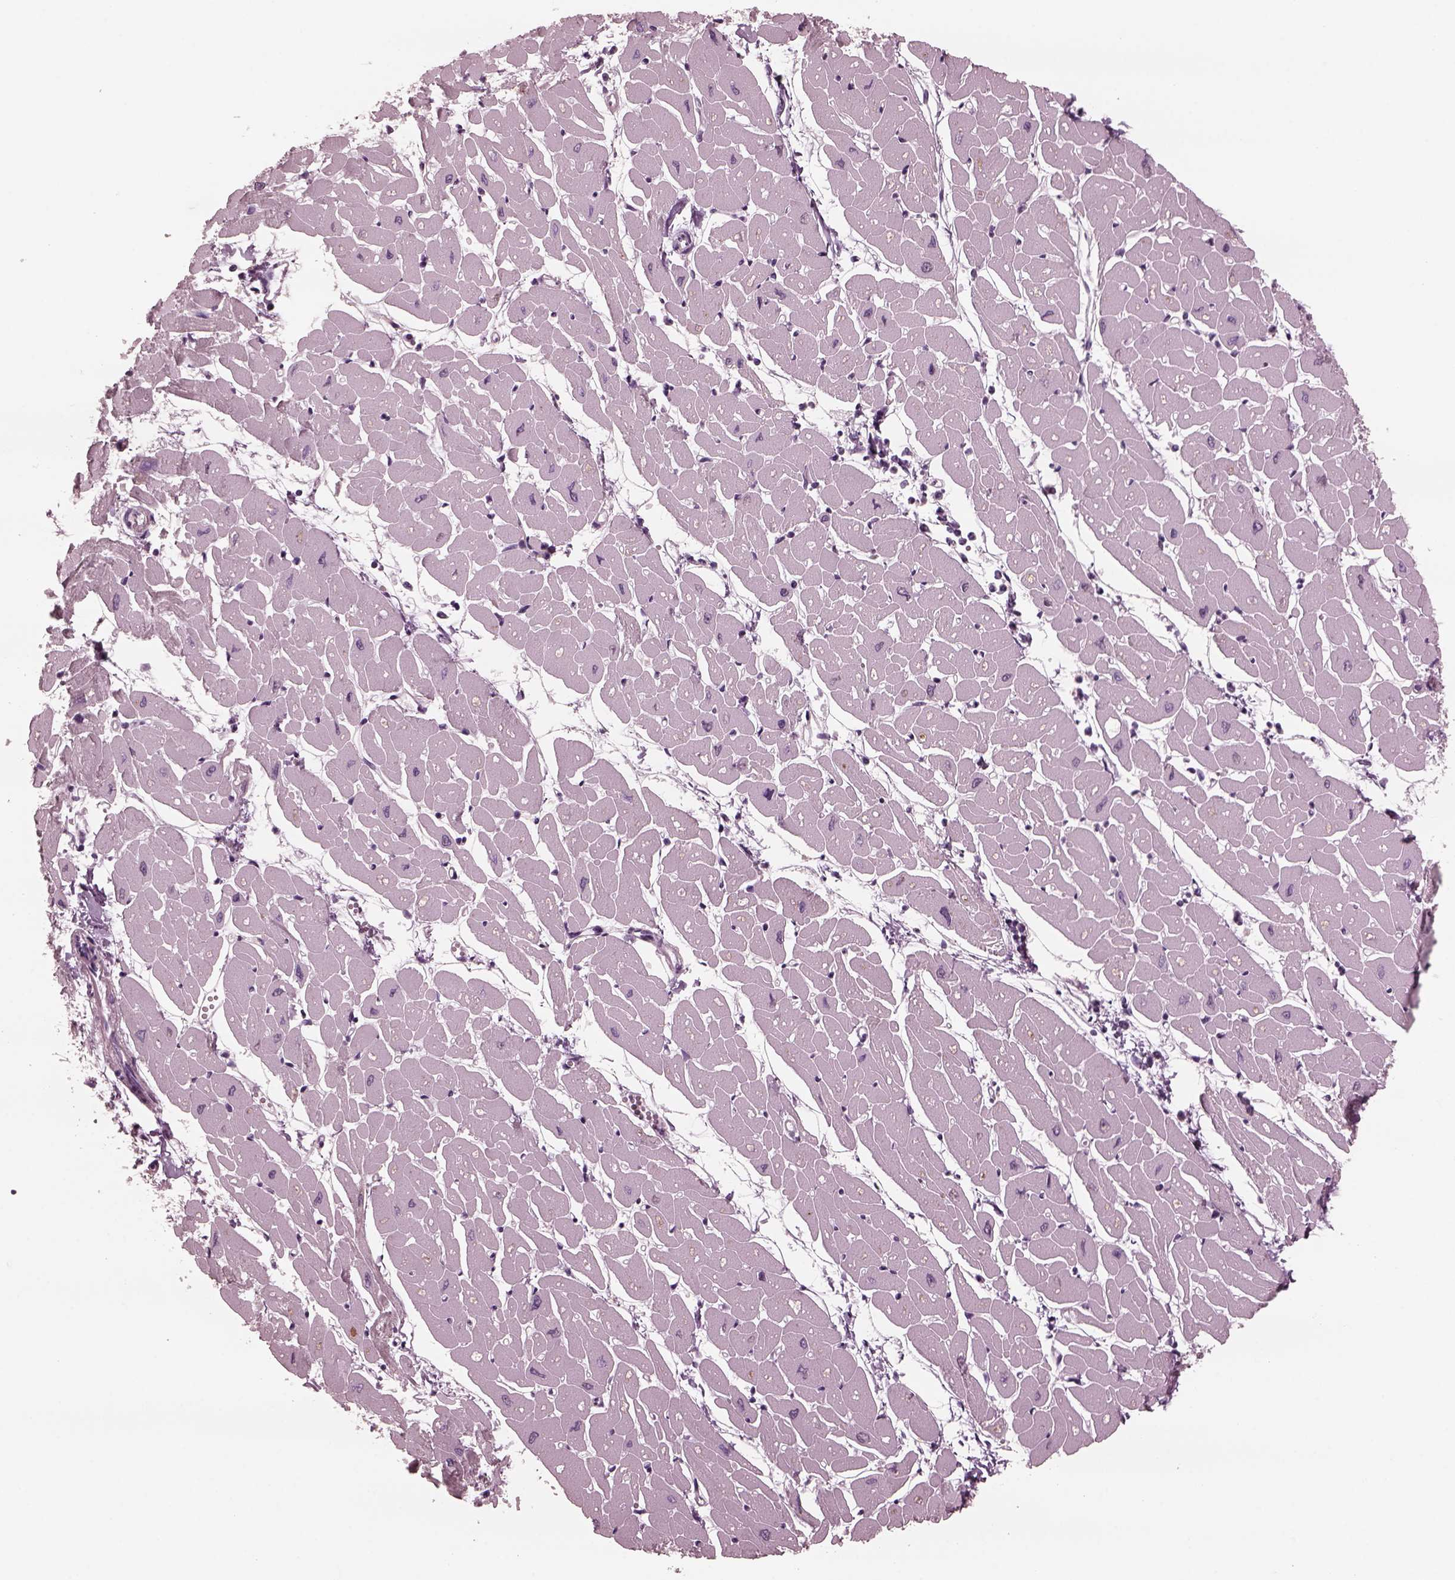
{"staining": {"intensity": "negative", "quantity": "none", "location": "none"}, "tissue": "heart muscle", "cell_type": "Cardiomyocytes", "image_type": "normal", "snomed": [{"axis": "morphology", "description": "Normal tissue, NOS"}, {"axis": "topography", "description": "Heart"}], "caption": "An immunohistochemistry (IHC) micrograph of benign heart muscle is shown. There is no staining in cardiomyocytes of heart muscle. Brightfield microscopy of immunohistochemistry (IHC) stained with DAB (3,3'-diaminobenzidine) (brown) and hematoxylin (blue), captured at high magnification.", "gene": "YY2", "patient": {"sex": "male", "age": 57}}